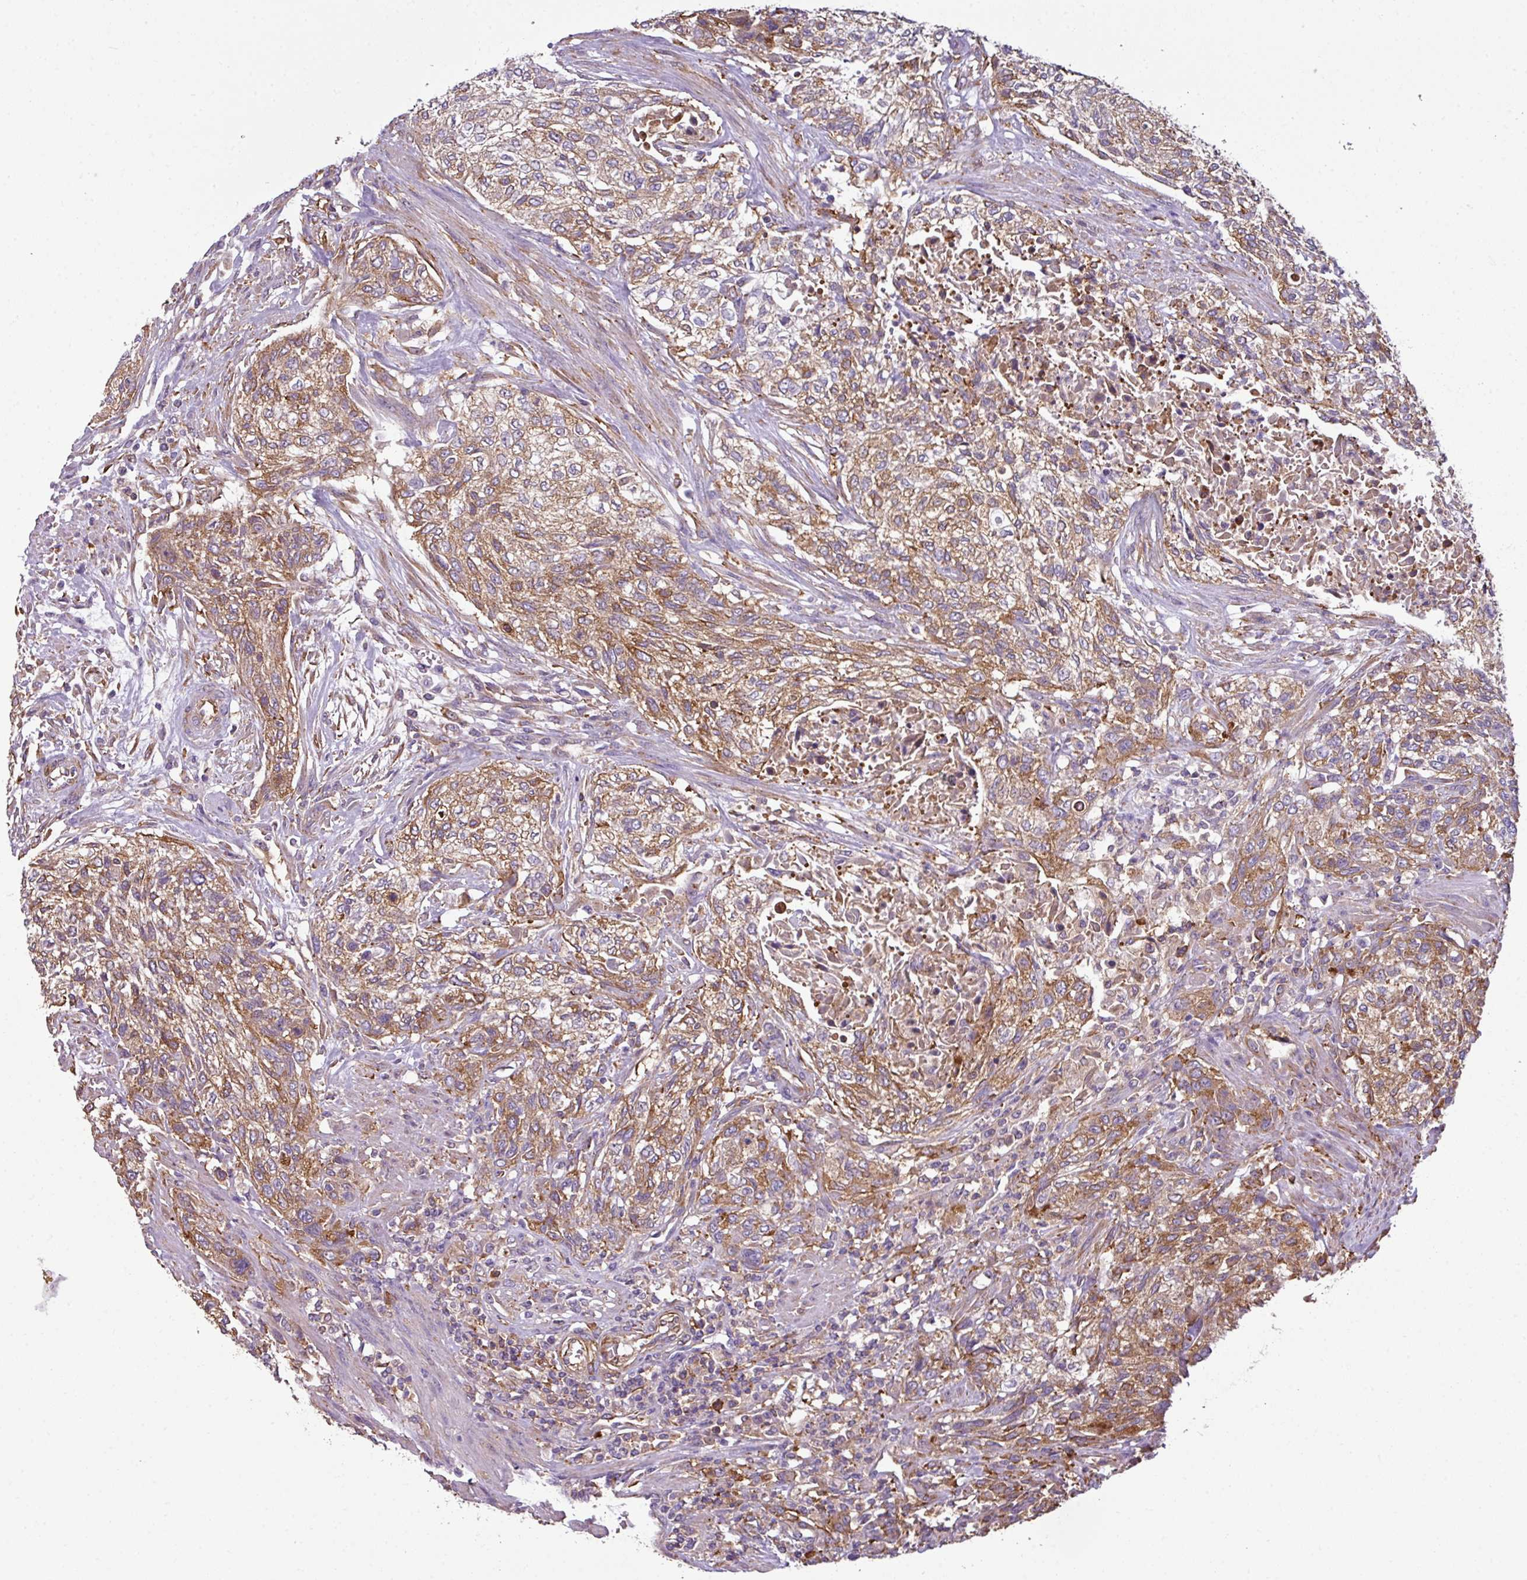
{"staining": {"intensity": "moderate", "quantity": "25%-75%", "location": "cytoplasmic/membranous"}, "tissue": "urothelial cancer", "cell_type": "Tumor cells", "image_type": "cancer", "snomed": [{"axis": "morphology", "description": "Normal tissue, NOS"}, {"axis": "morphology", "description": "Urothelial carcinoma, NOS"}, {"axis": "topography", "description": "Urinary bladder"}, {"axis": "topography", "description": "Peripheral nerve tissue"}], "caption": "Urothelial cancer tissue displays moderate cytoplasmic/membranous staining in about 25%-75% of tumor cells", "gene": "XNDC1N", "patient": {"sex": "male", "age": 35}}